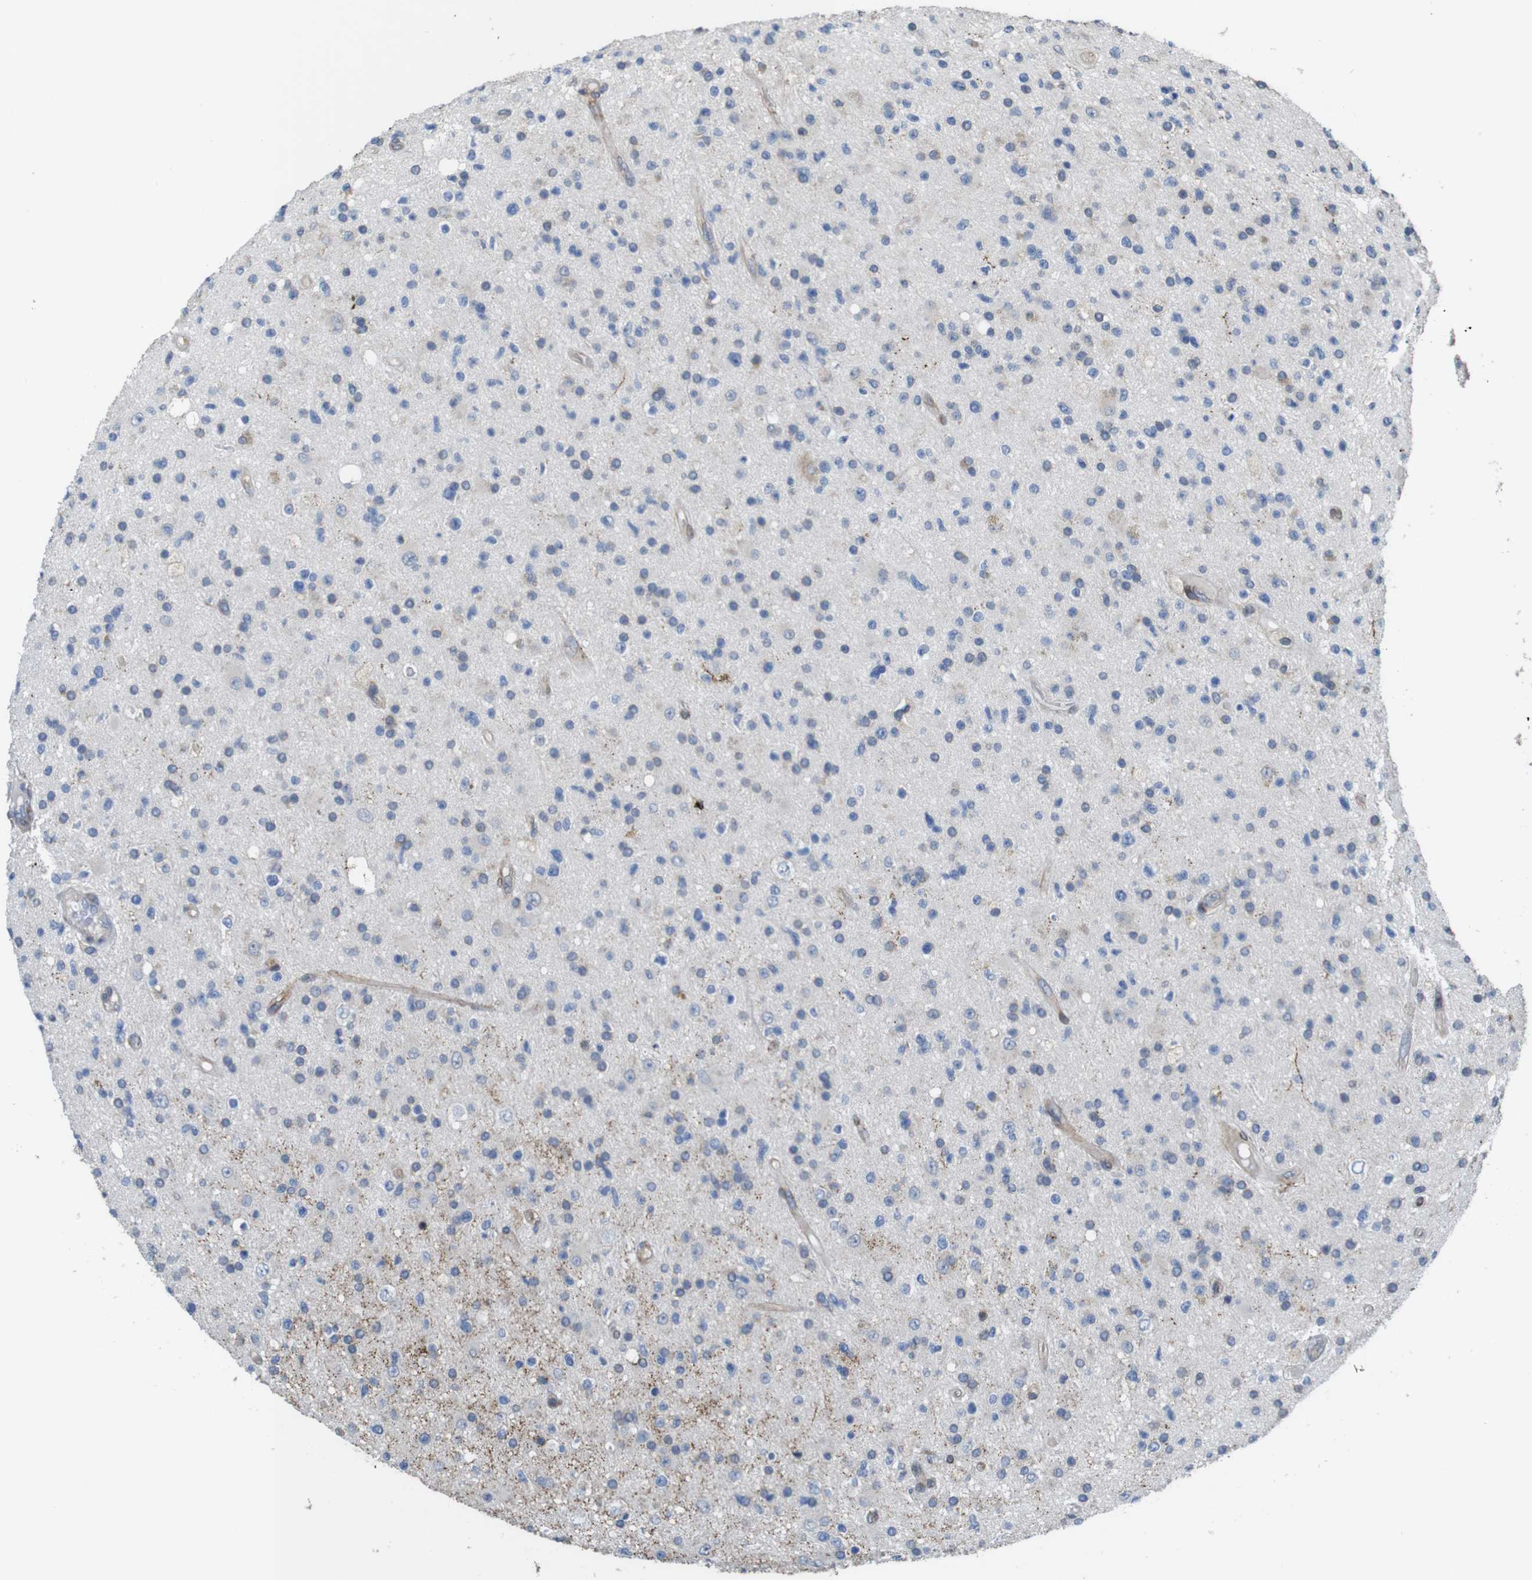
{"staining": {"intensity": "negative", "quantity": "none", "location": "none"}, "tissue": "glioma", "cell_type": "Tumor cells", "image_type": "cancer", "snomed": [{"axis": "morphology", "description": "Glioma, malignant, High grade"}, {"axis": "topography", "description": "Brain"}], "caption": "This is an immunohistochemistry (IHC) photomicrograph of glioma. There is no positivity in tumor cells.", "gene": "PCOLCE2", "patient": {"sex": "male", "age": 33}}